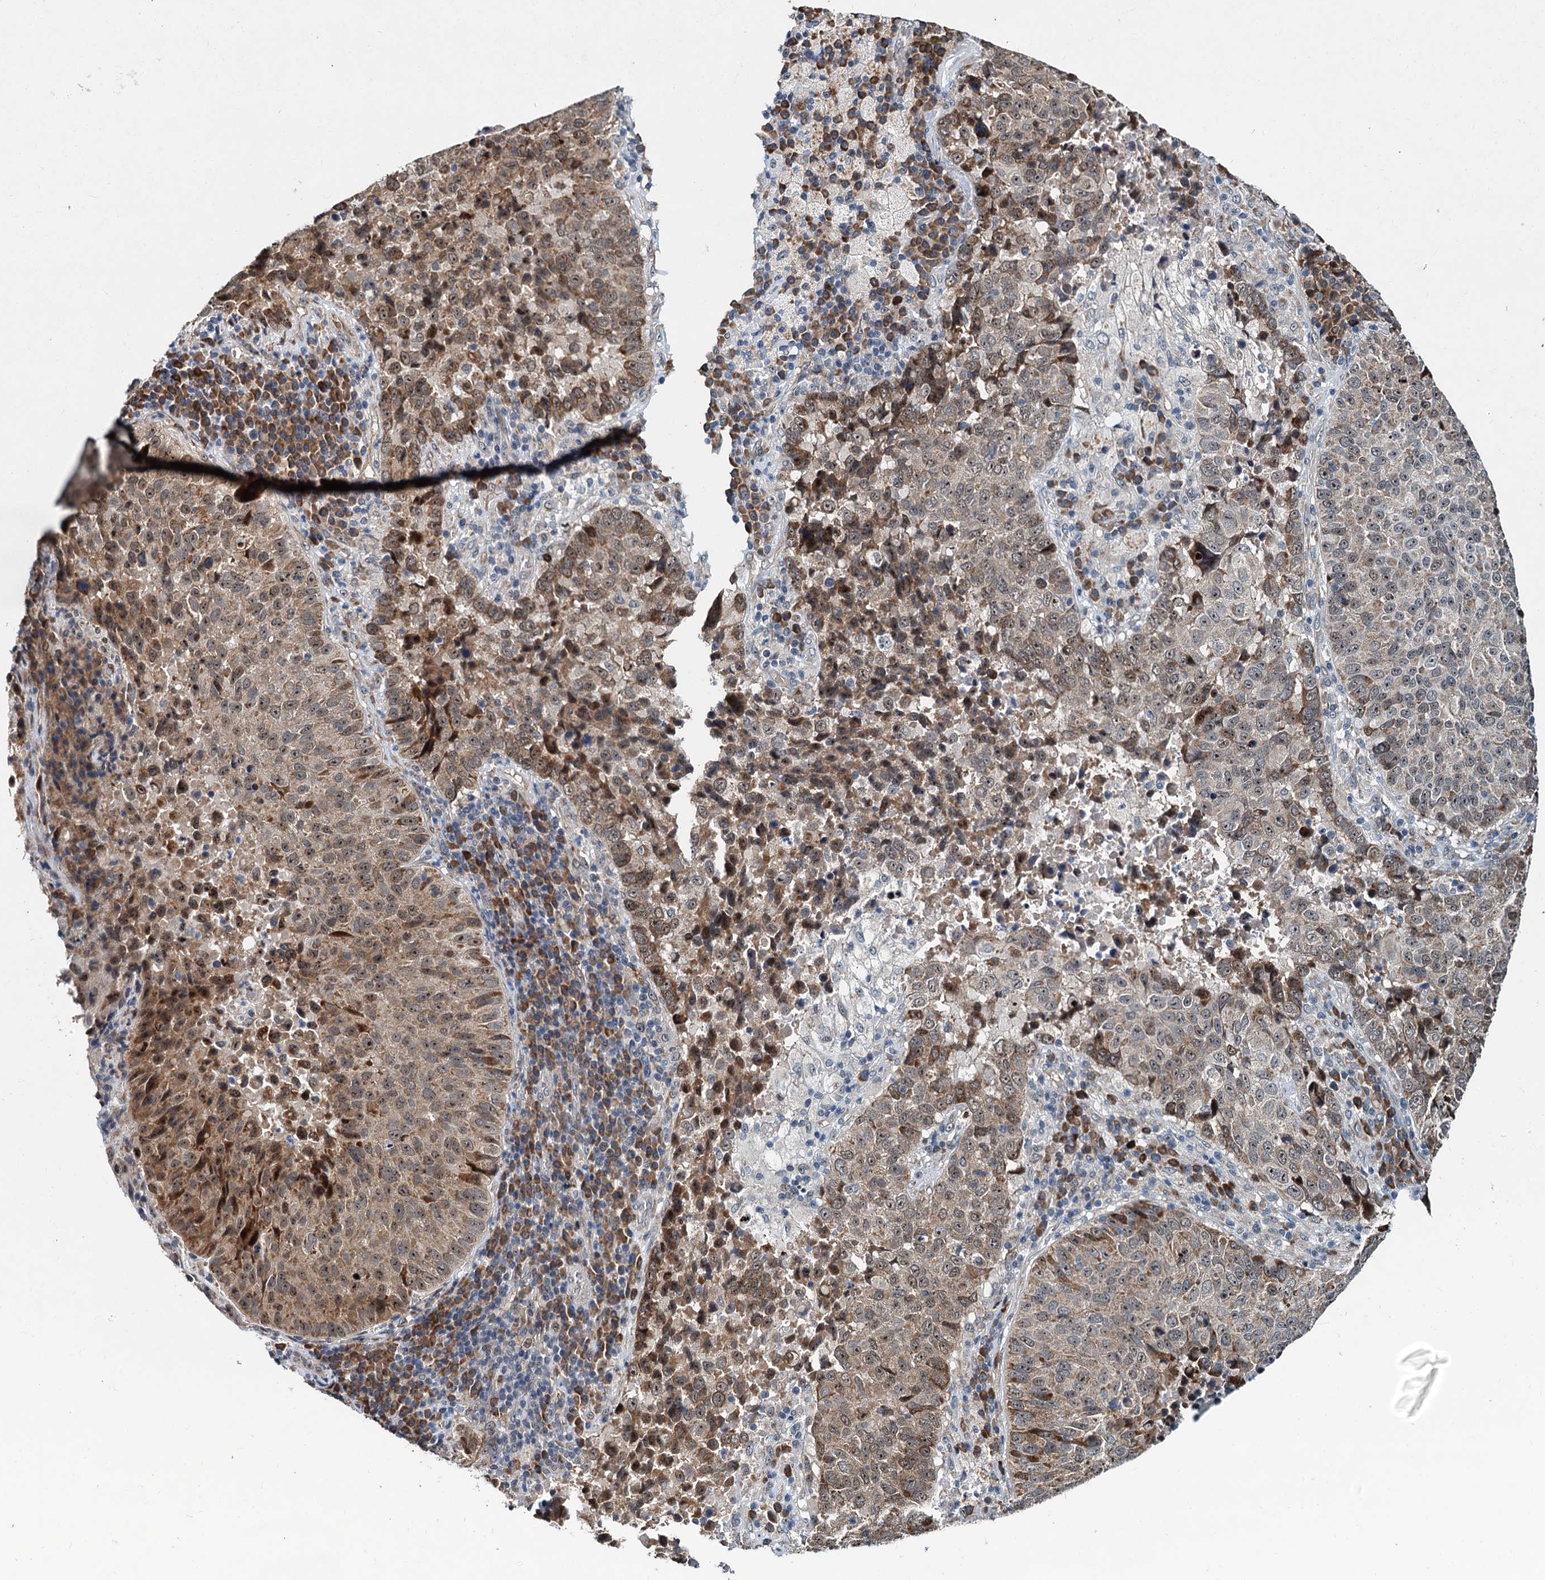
{"staining": {"intensity": "moderate", "quantity": "25%-75%", "location": "cytoplasmic/membranous,nuclear"}, "tissue": "lung cancer", "cell_type": "Tumor cells", "image_type": "cancer", "snomed": [{"axis": "morphology", "description": "Squamous cell carcinoma, NOS"}, {"axis": "topography", "description": "Lung"}], "caption": "DAB immunohistochemical staining of lung cancer exhibits moderate cytoplasmic/membranous and nuclear protein positivity in approximately 25%-75% of tumor cells.", "gene": "DNAJC21", "patient": {"sex": "male", "age": 73}}